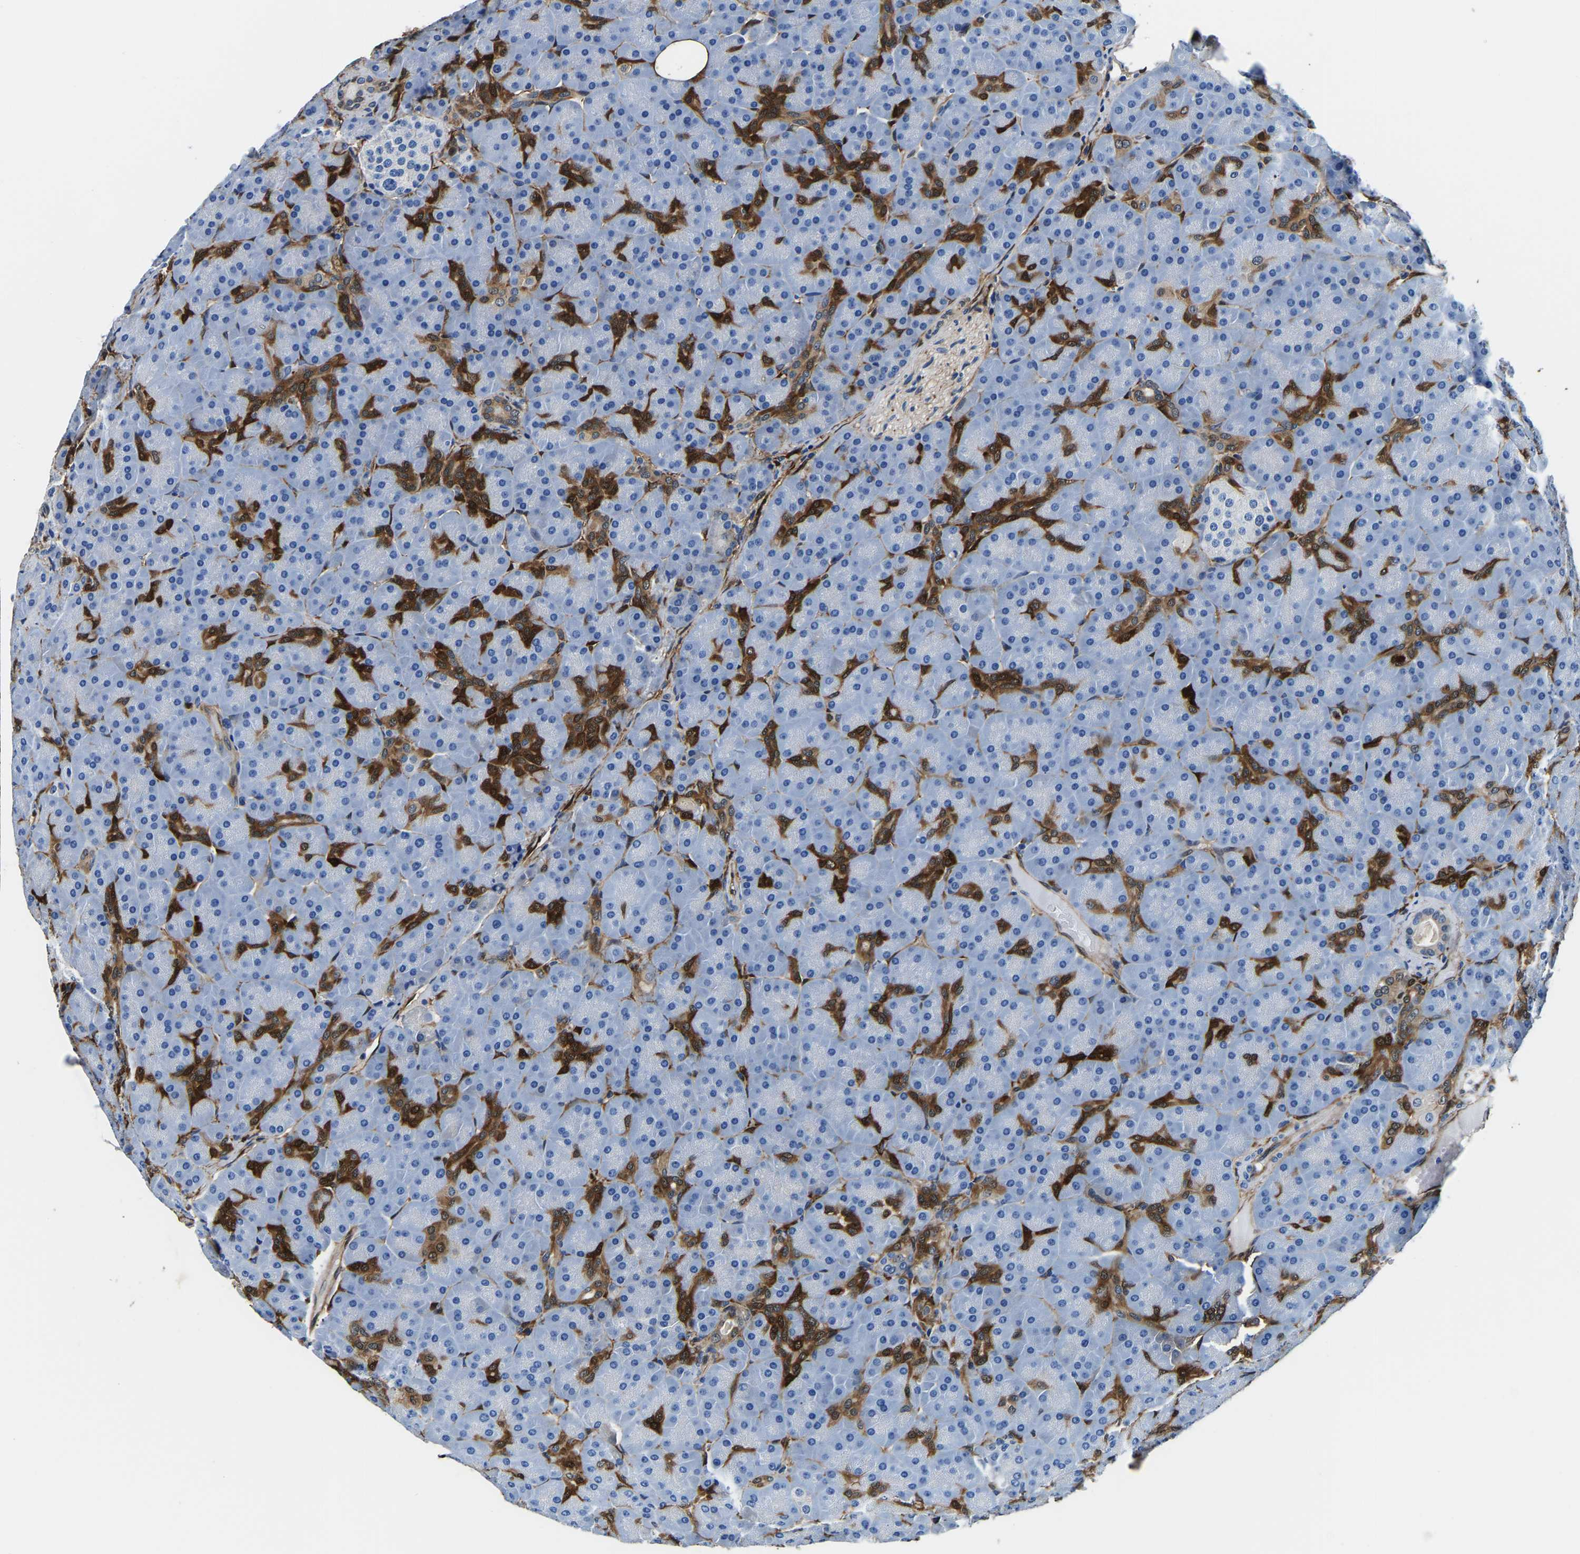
{"staining": {"intensity": "strong", "quantity": "<25%", "location": "cytoplasmic/membranous"}, "tissue": "pancreas", "cell_type": "Exocrine glandular cells", "image_type": "normal", "snomed": [{"axis": "morphology", "description": "Normal tissue, NOS"}, {"axis": "topography", "description": "Pancreas"}], "caption": "Unremarkable pancreas exhibits strong cytoplasmic/membranous expression in approximately <25% of exocrine glandular cells.", "gene": "S100A13", "patient": {"sex": "male", "age": 66}}